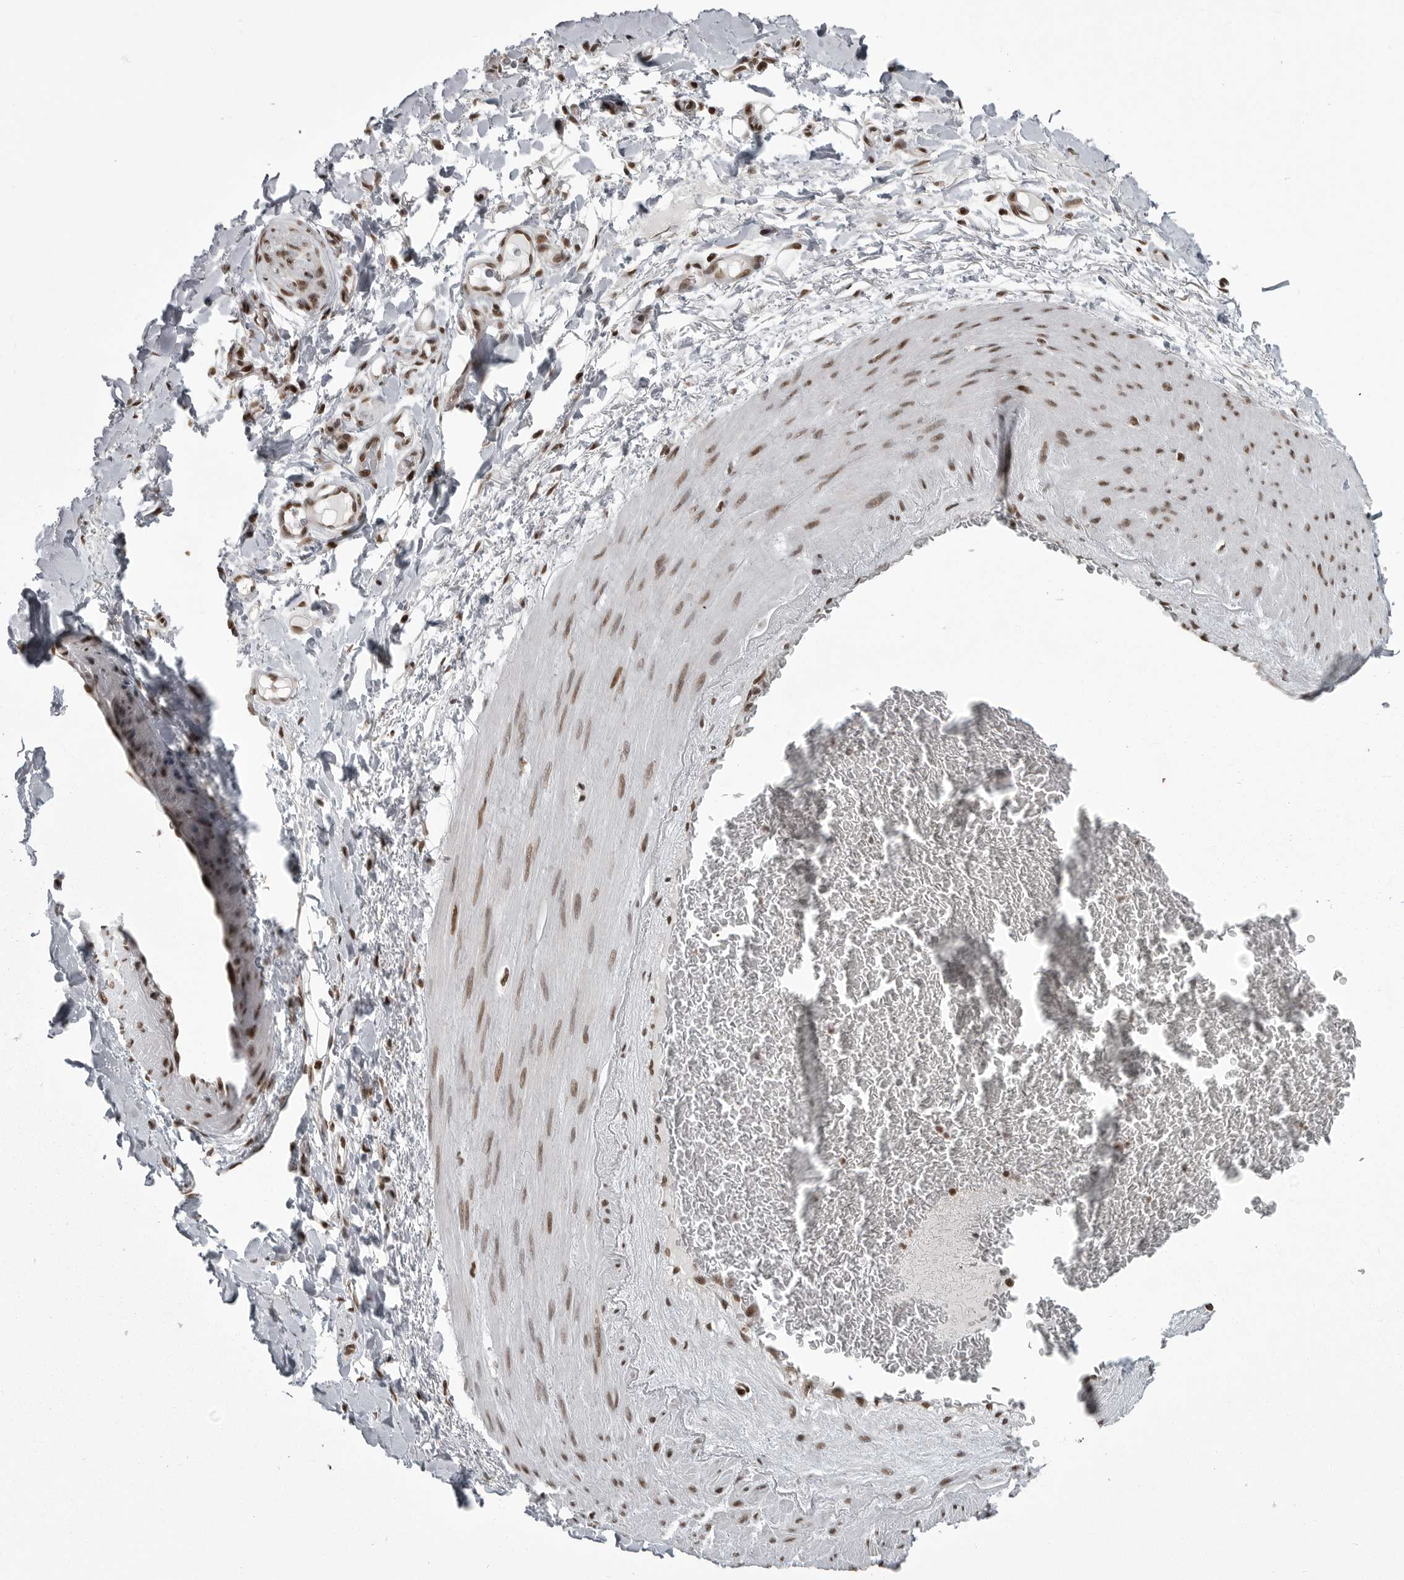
{"staining": {"intensity": "strong", "quantity": ">75%", "location": "nuclear"}, "tissue": "adipose tissue", "cell_type": "Adipocytes", "image_type": "normal", "snomed": [{"axis": "morphology", "description": "Normal tissue, NOS"}, {"axis": "morphology", "description": "Adenocarcinoma, NOS"}, {"axis": "topography", "description": "Esophagus"}], "caption": "Immunohistochemistry (IHC) histopathology image of benign adipose tissue stained for a protein (brown), which shows high levels of strong nuclear positivity in approximately >75% of adipocytes.", "gene": "YAF2", "patient": {"sex": "male", "age": 62}}